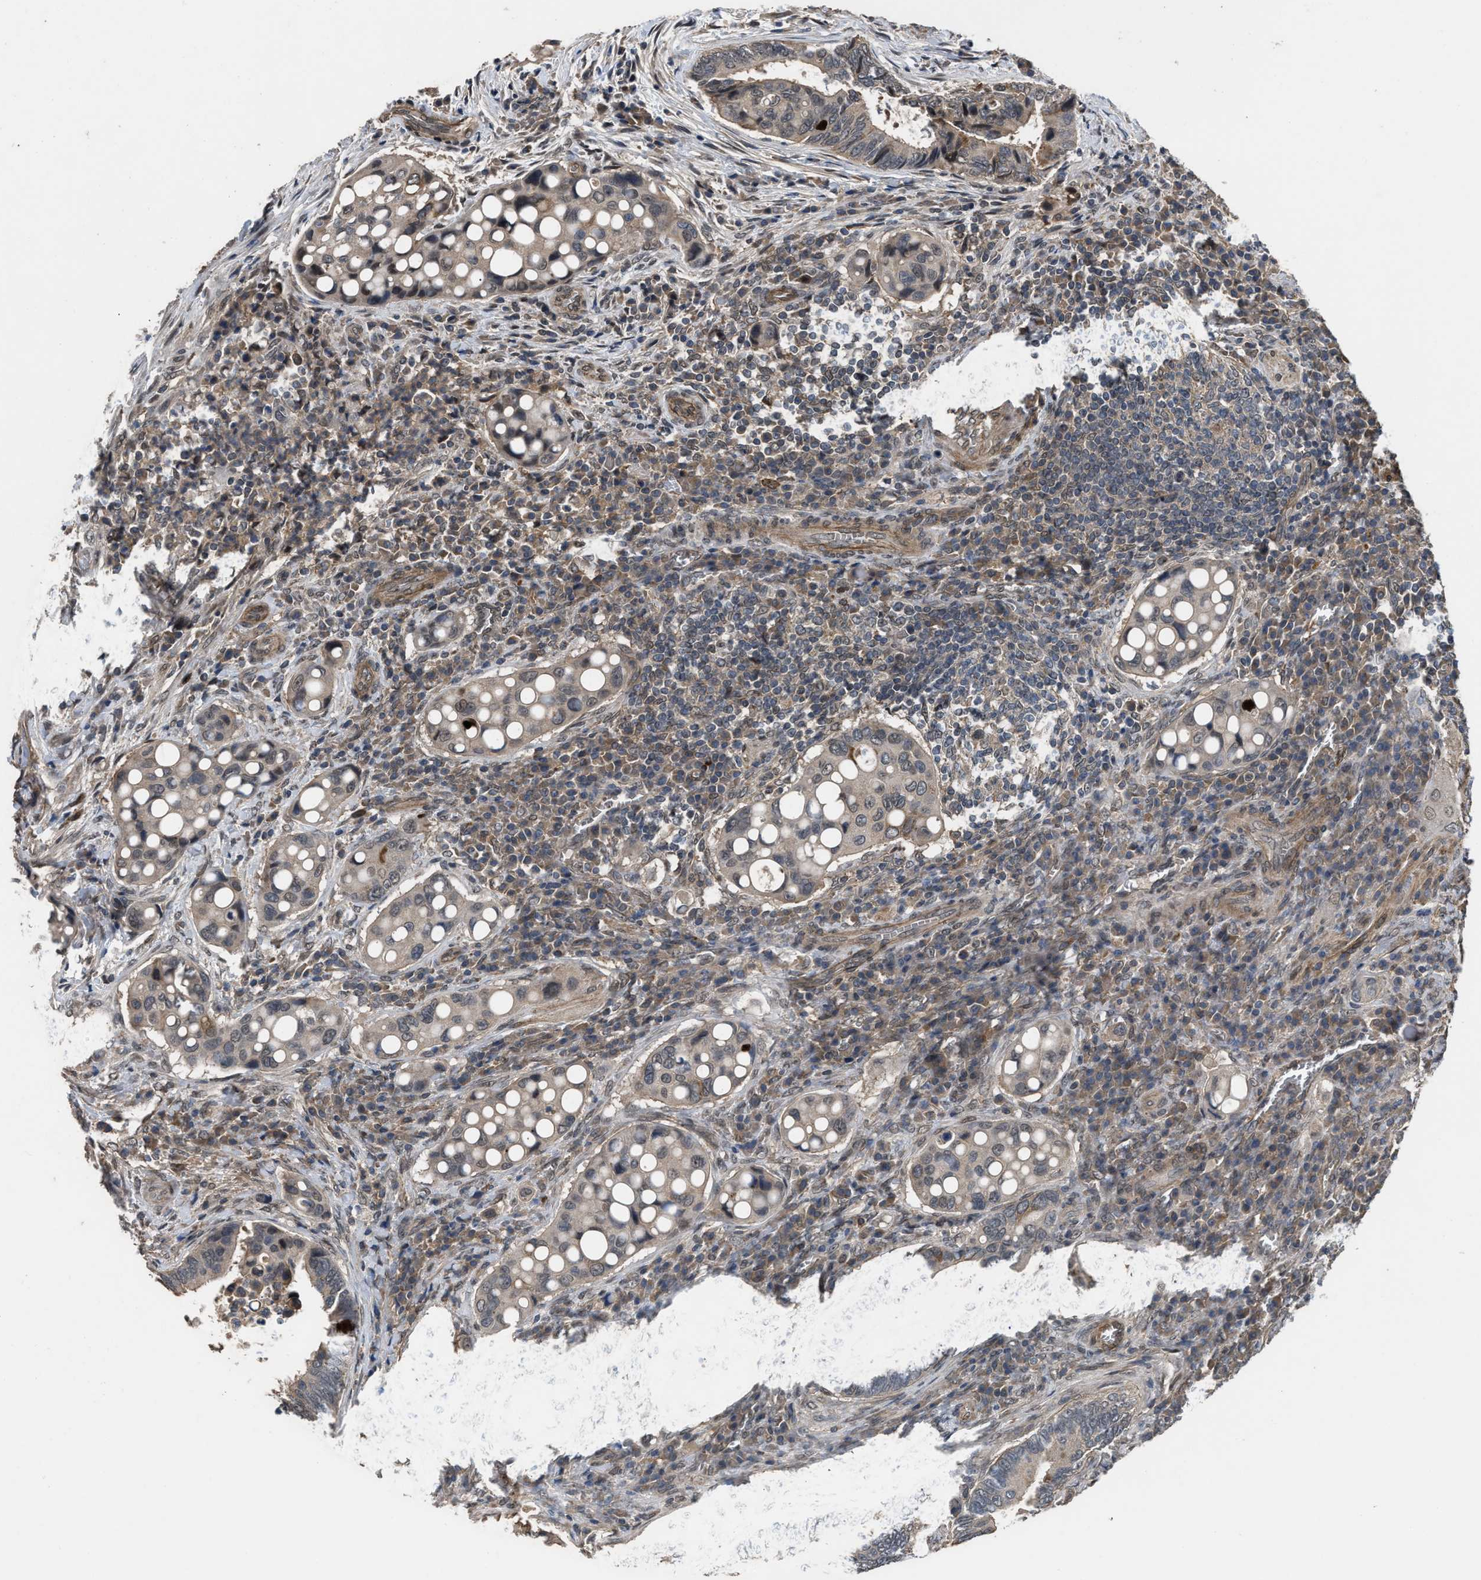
{"staining": {"intensity": "weak", "quantity": ">75%", "location": "cytoplasmic/membranous"}, "tissue": "colorectal cancer", "cell_type": "Tumor cells", "image_type": "cancer", "snomed": [{"axis": "morphology", "description": "Inflammation, NOS"}, {"axis": "morphology", "description": "Adenocarcinoma, NOS"}, {"axis": "topography", "description": "Colon"}], "caption": "A histopathology image of human colorectal cancer stained for a protein reveals weak cytoplasmic/membranous brown staining in tumor cells. The staining was performed using DAB (3,3'-diaminobenzidine) to visualize the protein expression in brown, while the nuclei were stained in blue with hematoxylin (Magnification: 20x).", "gene": "UTRN", "patient": {"sex": "male", "age": 72}}